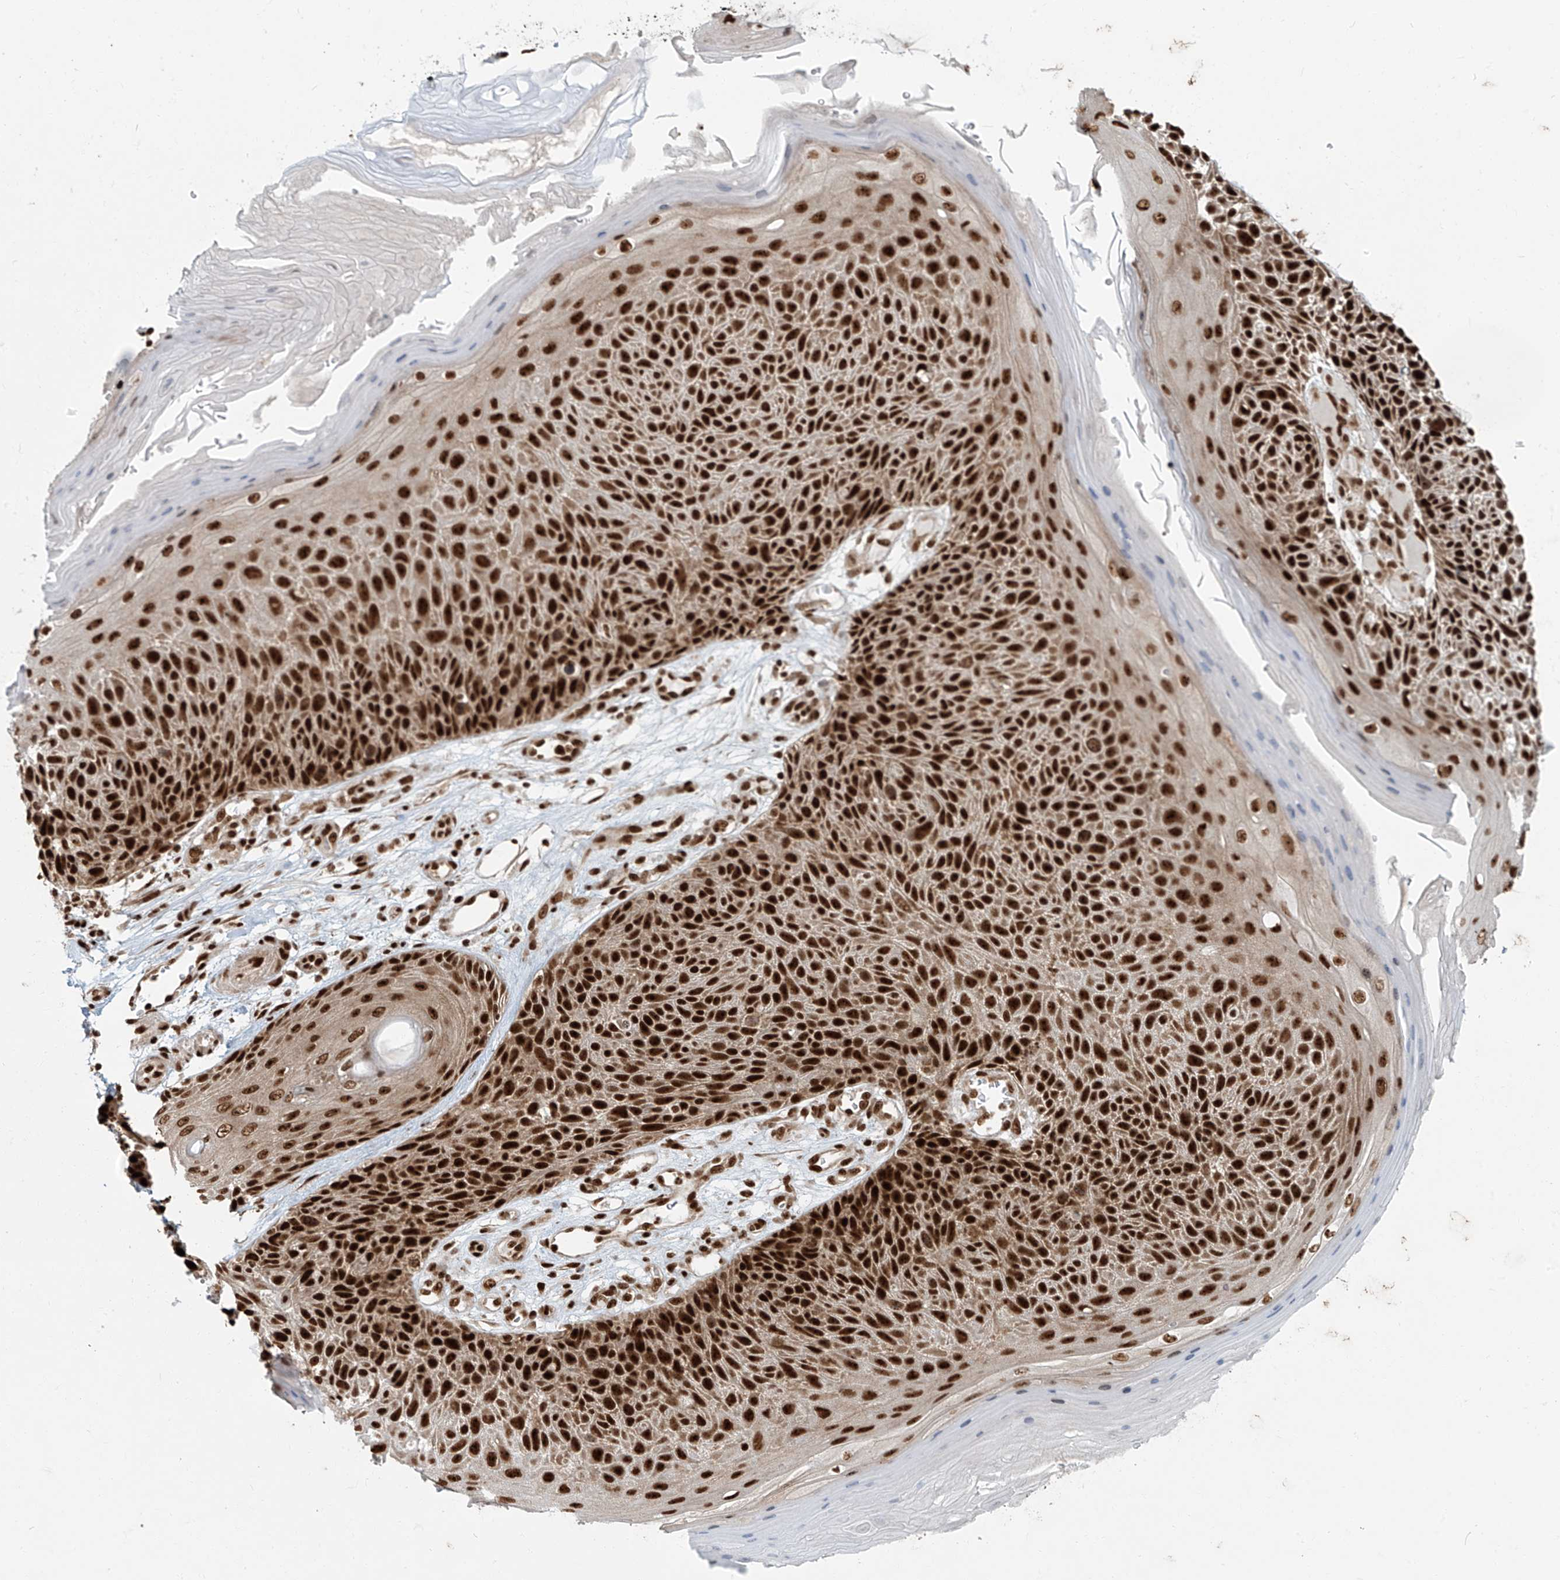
{"staining": {"intensity": "strong", "quantity": ">75%", "location": "nuclear"}, "tissue": "skin cancer", "cell_type": "Tumor cells", "image_type": "cancer", "snomed": [{"axis": "morphology", "description": "Squamous cell carcinoma, NOS"}, {"axis": "topography", "description": "Skin"}], "caption": "Skin squamous cell carcinoma was stained to show a protein in brown. There is high levels of strong nuclear expression in approximately >75% of tumor cells.", "gene": "FAM193B", "patient": {"sex": "female", "age": 88}}